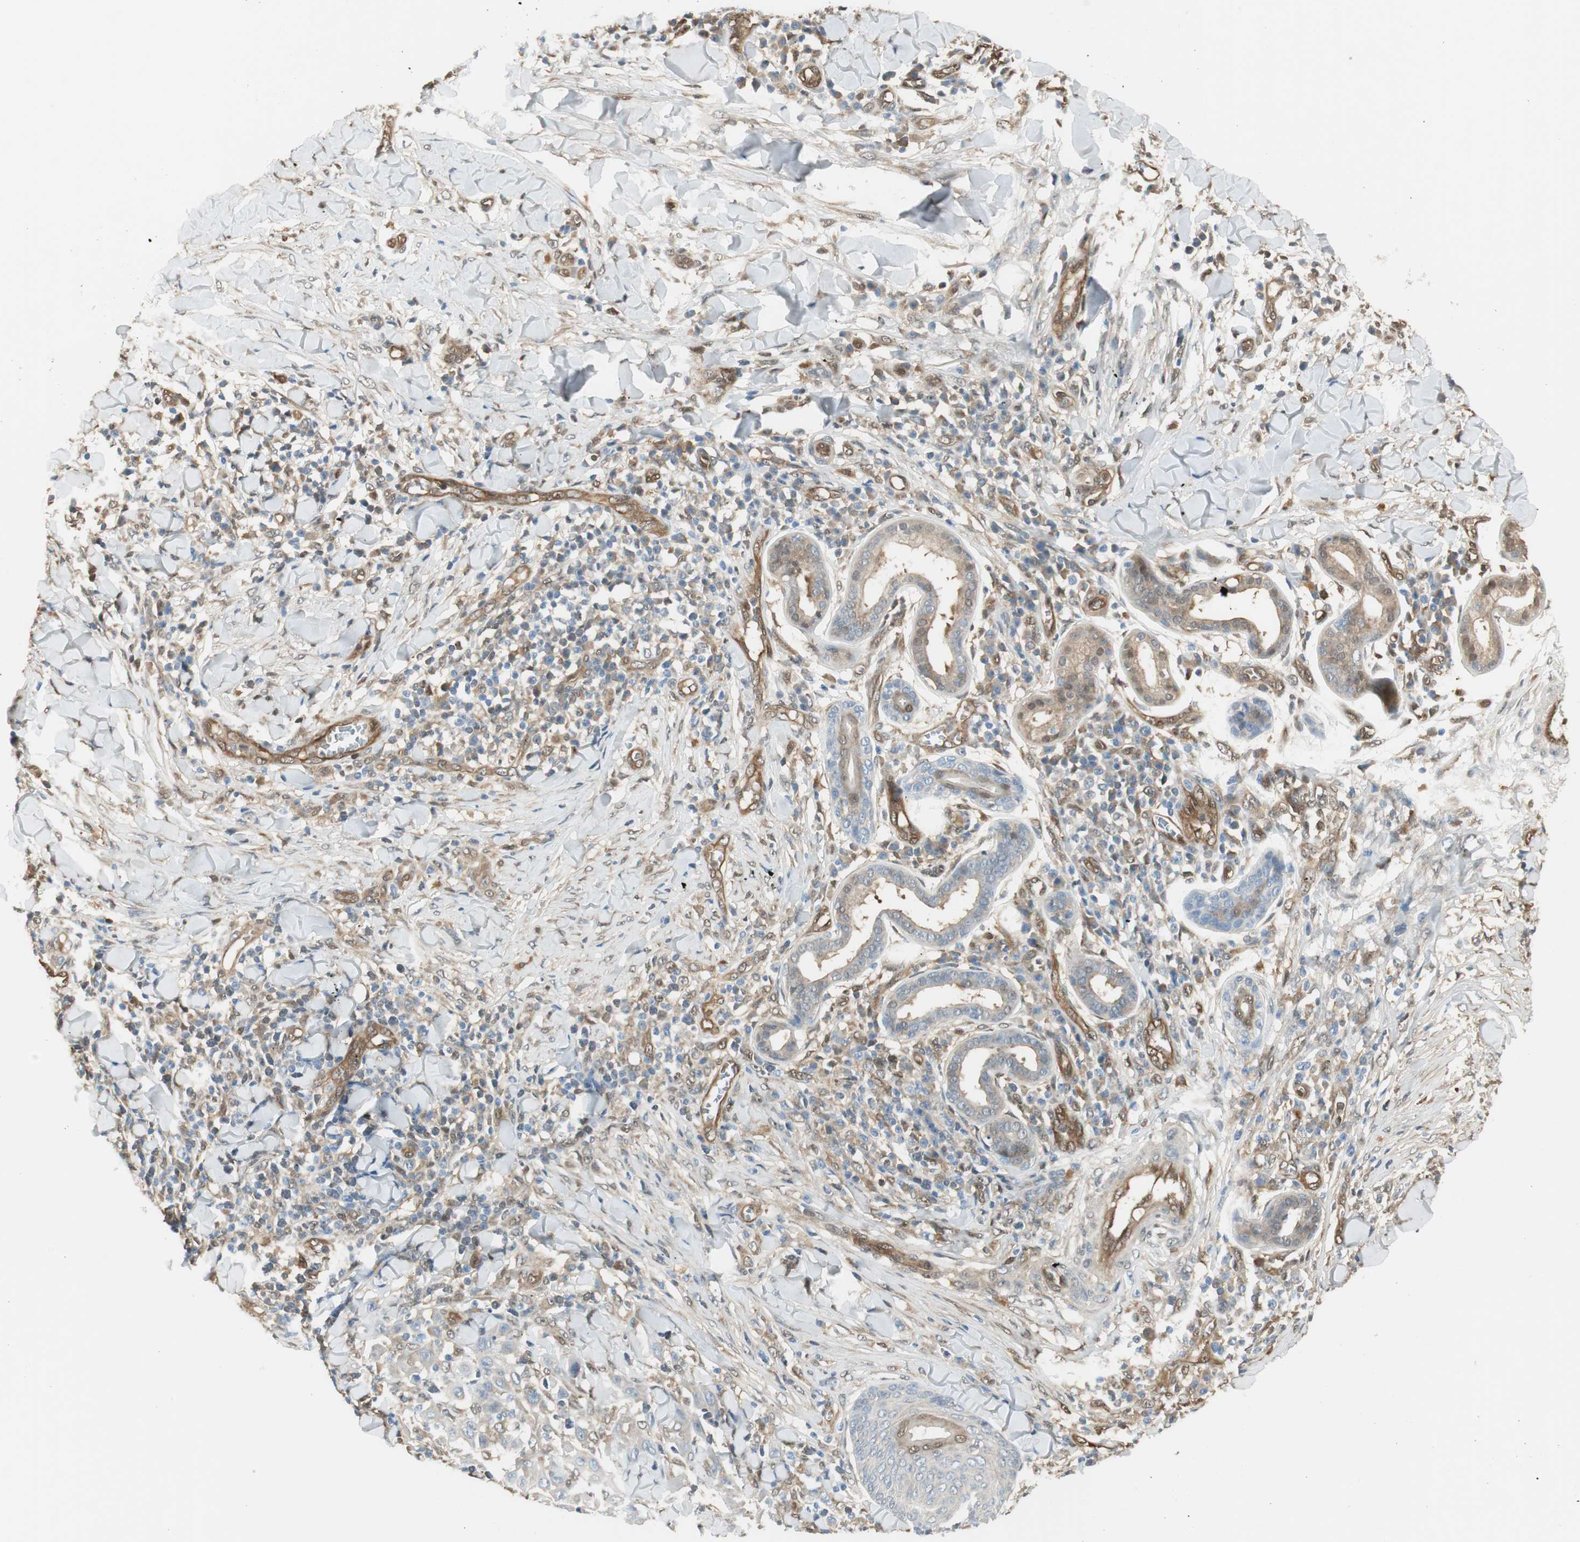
{"staining": {"intensity": "negative", "quantity": "none", "location": "none"}, "tissue": "skin cancer", "cell_type": "Tumor cells", "image_type": "cancer", "snomed": [{"axis": "morphology", "description": "Squamous cell carcinoma, NOS"}, {"axis": "topography", "description": "Skin"}], "caption": "Skin squamous cell carcinoma was stained to show a protein in brown. There is no significant staining in tumor cells. (Brightfield microscopy of DAB IHC at high magnification).", "gene": "SERPINB6", "patient": {"sex": "male", "age": 24}}